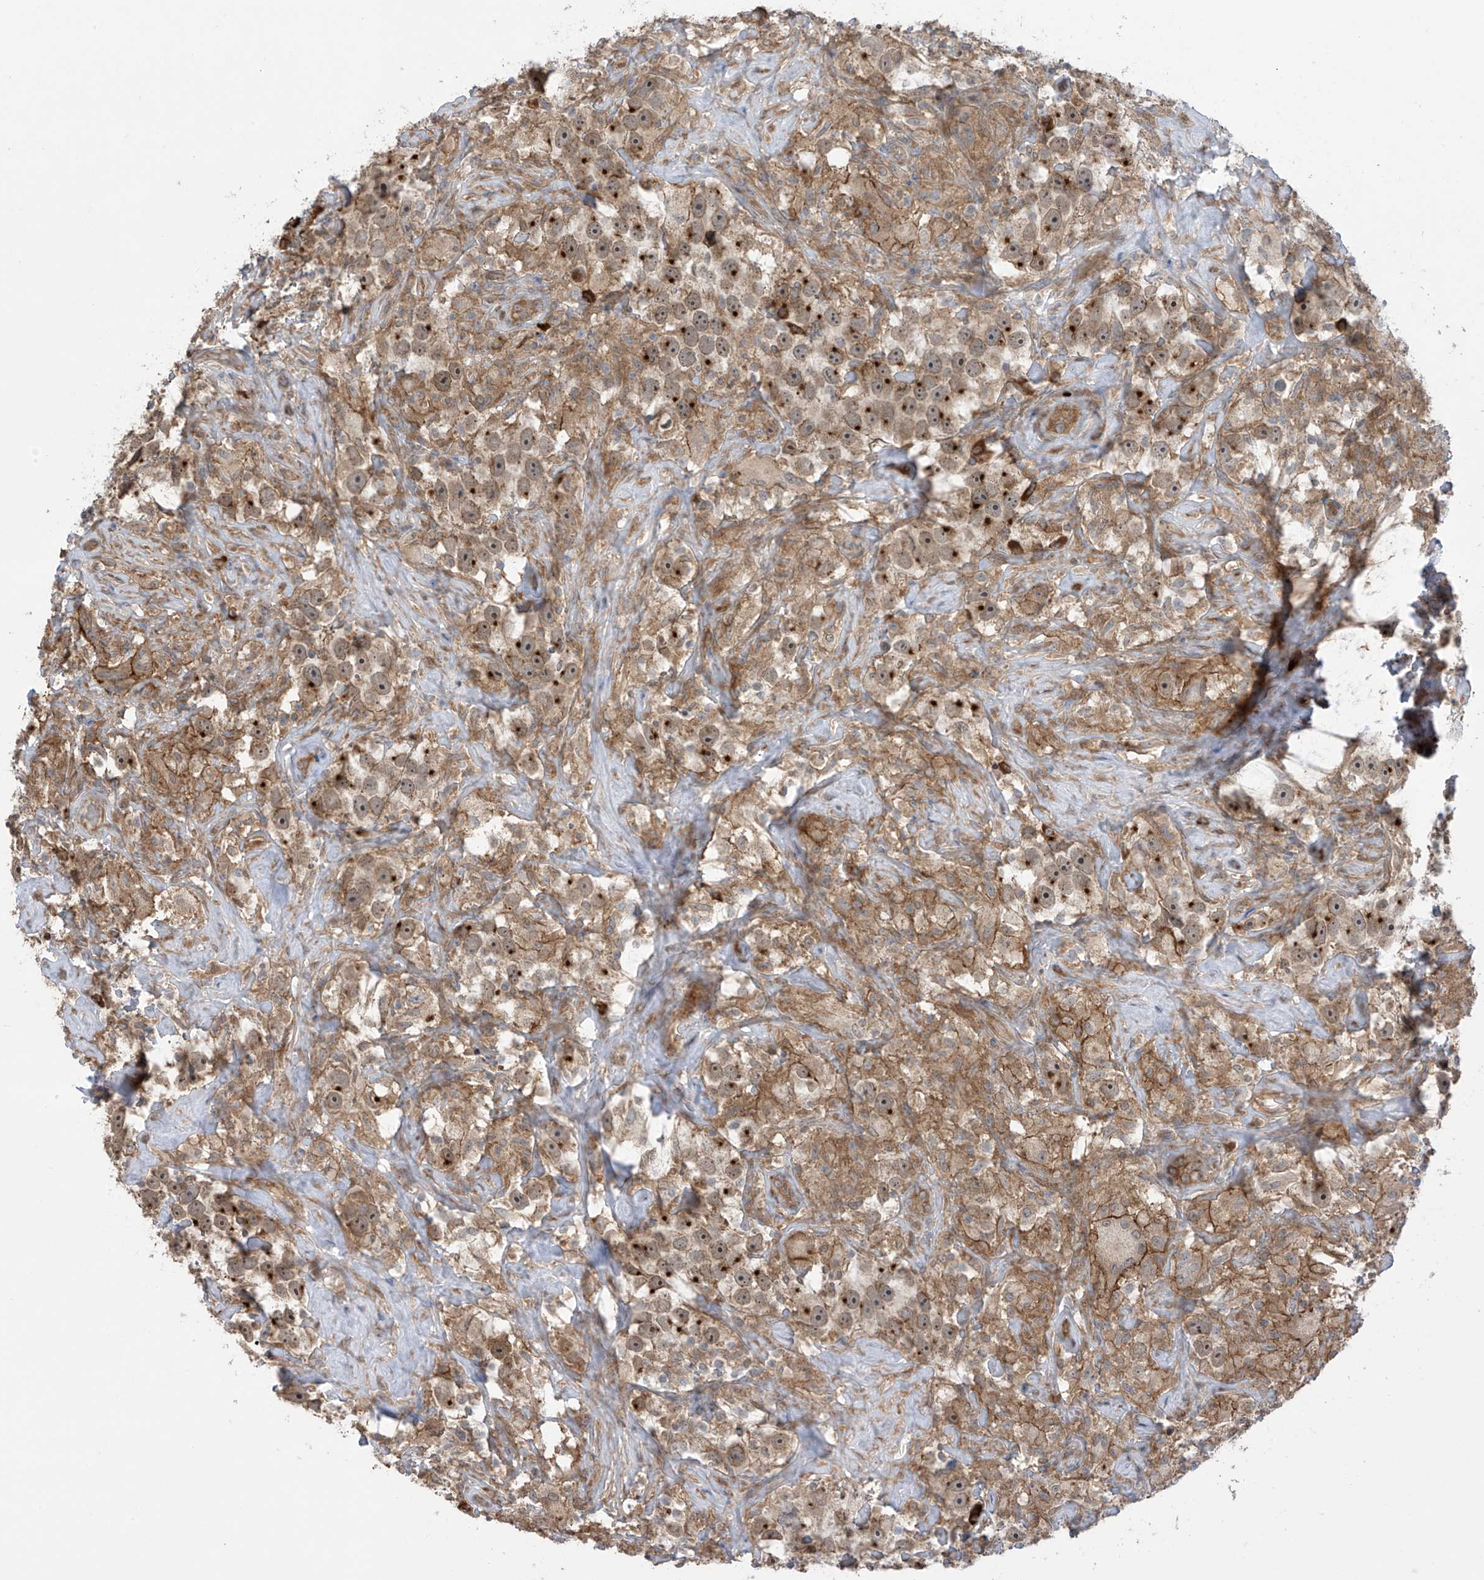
{"staining": {"intensity": "moderate", "quantity": ">75%", "location": "cytoplasmic/membranous,nuclear"}, "tissue": "testis cancer", "cell_type": "Tumor cells", "image_type": "cancer", "snomed": [{"axis": "morphology", "description": "Seminoma, NOS"}, {"axis": "topography", "description": "Testis"}], "caption": "Tumor cells exhibit medium levels of moderate cytoplasmic/membranous and nuclear expression in about >75% of cells in testis cancer (seminoma). Using DAB (brown) and hematoxylin (blue) stains, captured at high magnification using brightfield microscopy.", "gene": "KIAA1522", "patient": {"sex": "male", "age": 49}}